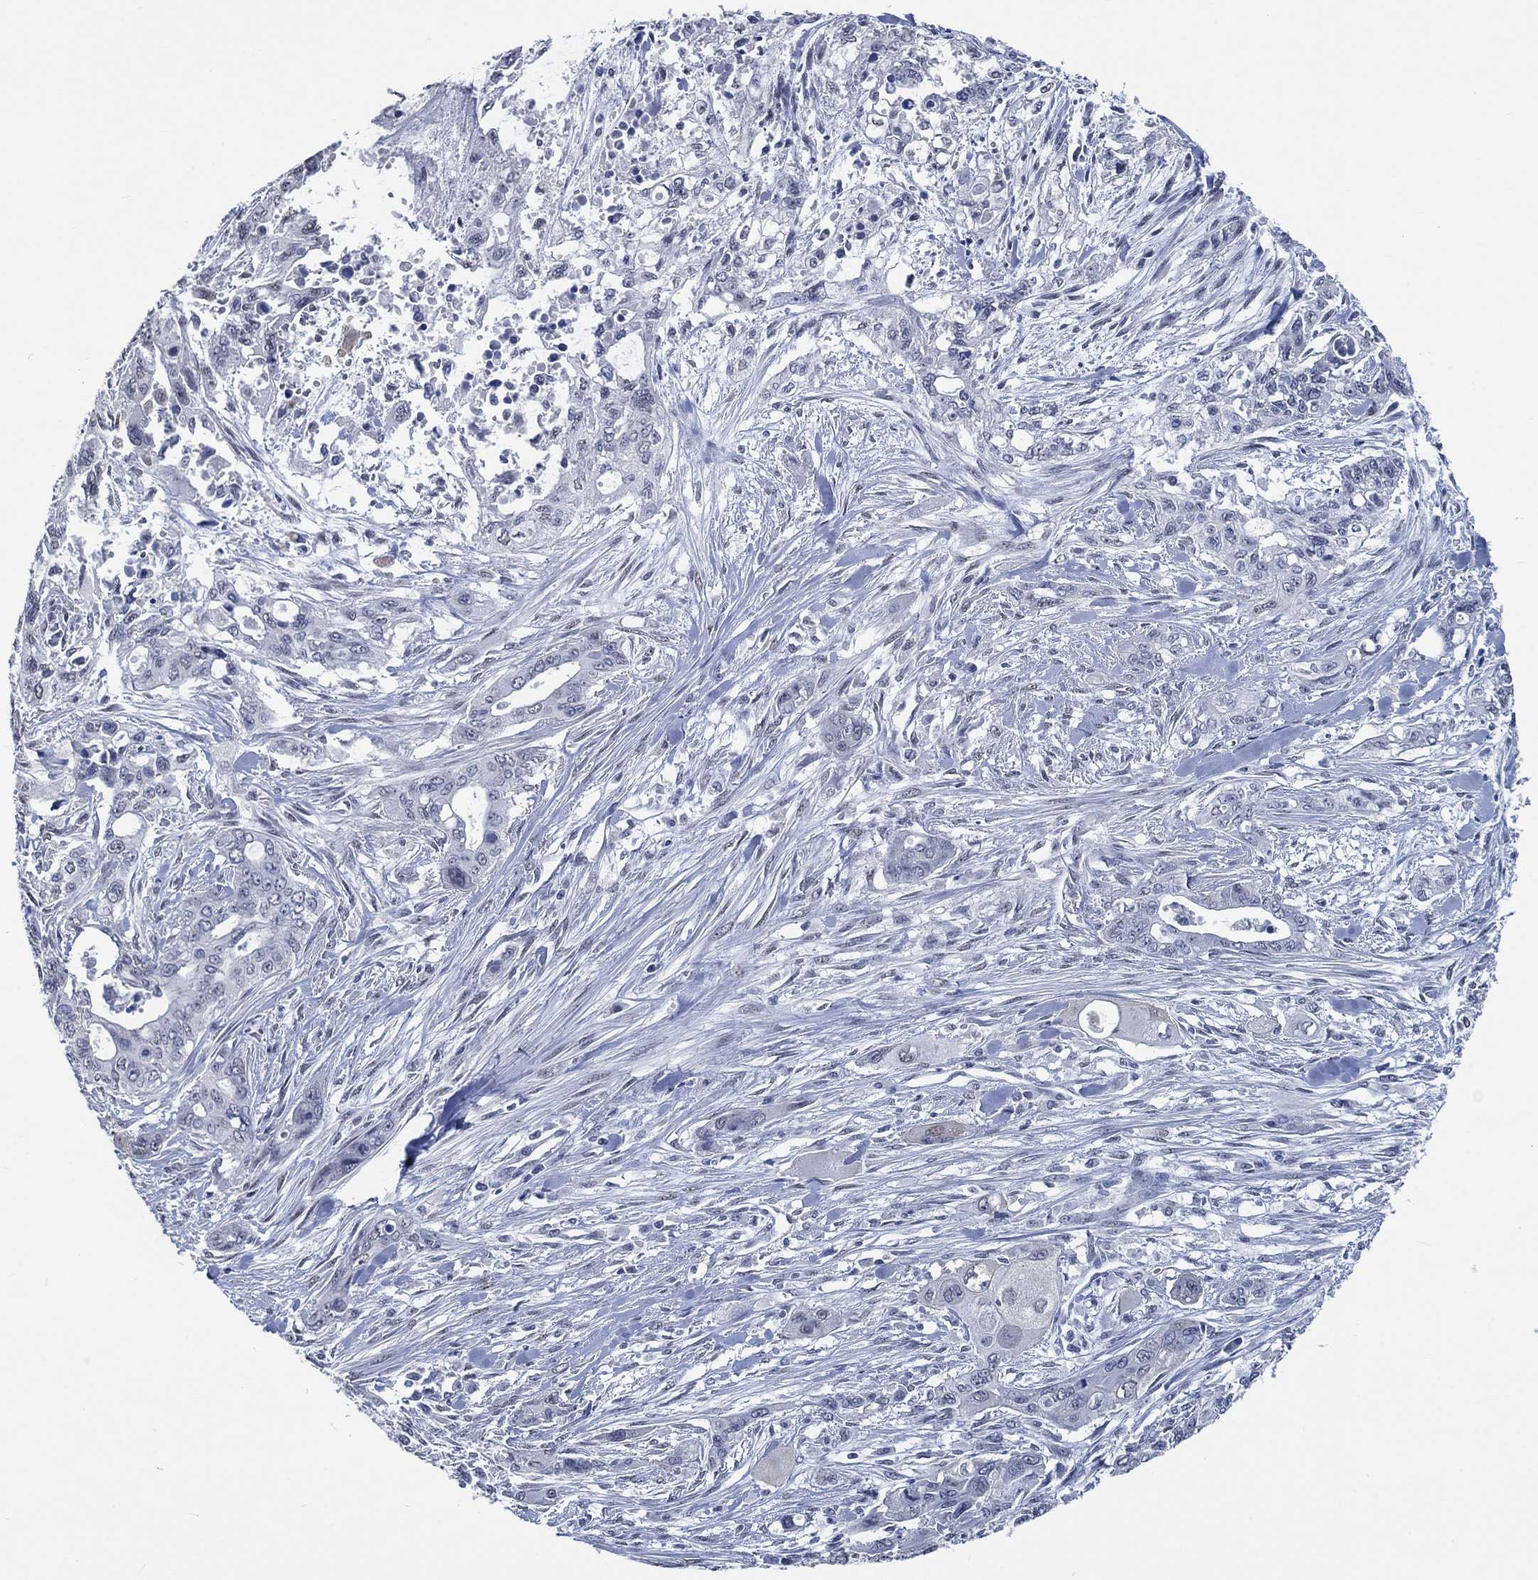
{"staining": {"intensity": "negative", "quantity": "none", "location": "none"}, "tissue": "pancreatic cancer", "cell_type": "Tumor cells", "image_type": "cancer", "snomed": [{"axis": "morphology", "description": "Adenocarcinoma, NOS"}, {"axis": "topography", "description": "Pancreas"}], "caption": "DAB (3,3'-diaminobenzidine) immunohistochemical staining of human pancreatic cancer (adenocarcinoma) demonstrates no significant staining in tumor cells.", "gene": "OBSCN", "patient": {"sex": "male", "age": 47}}